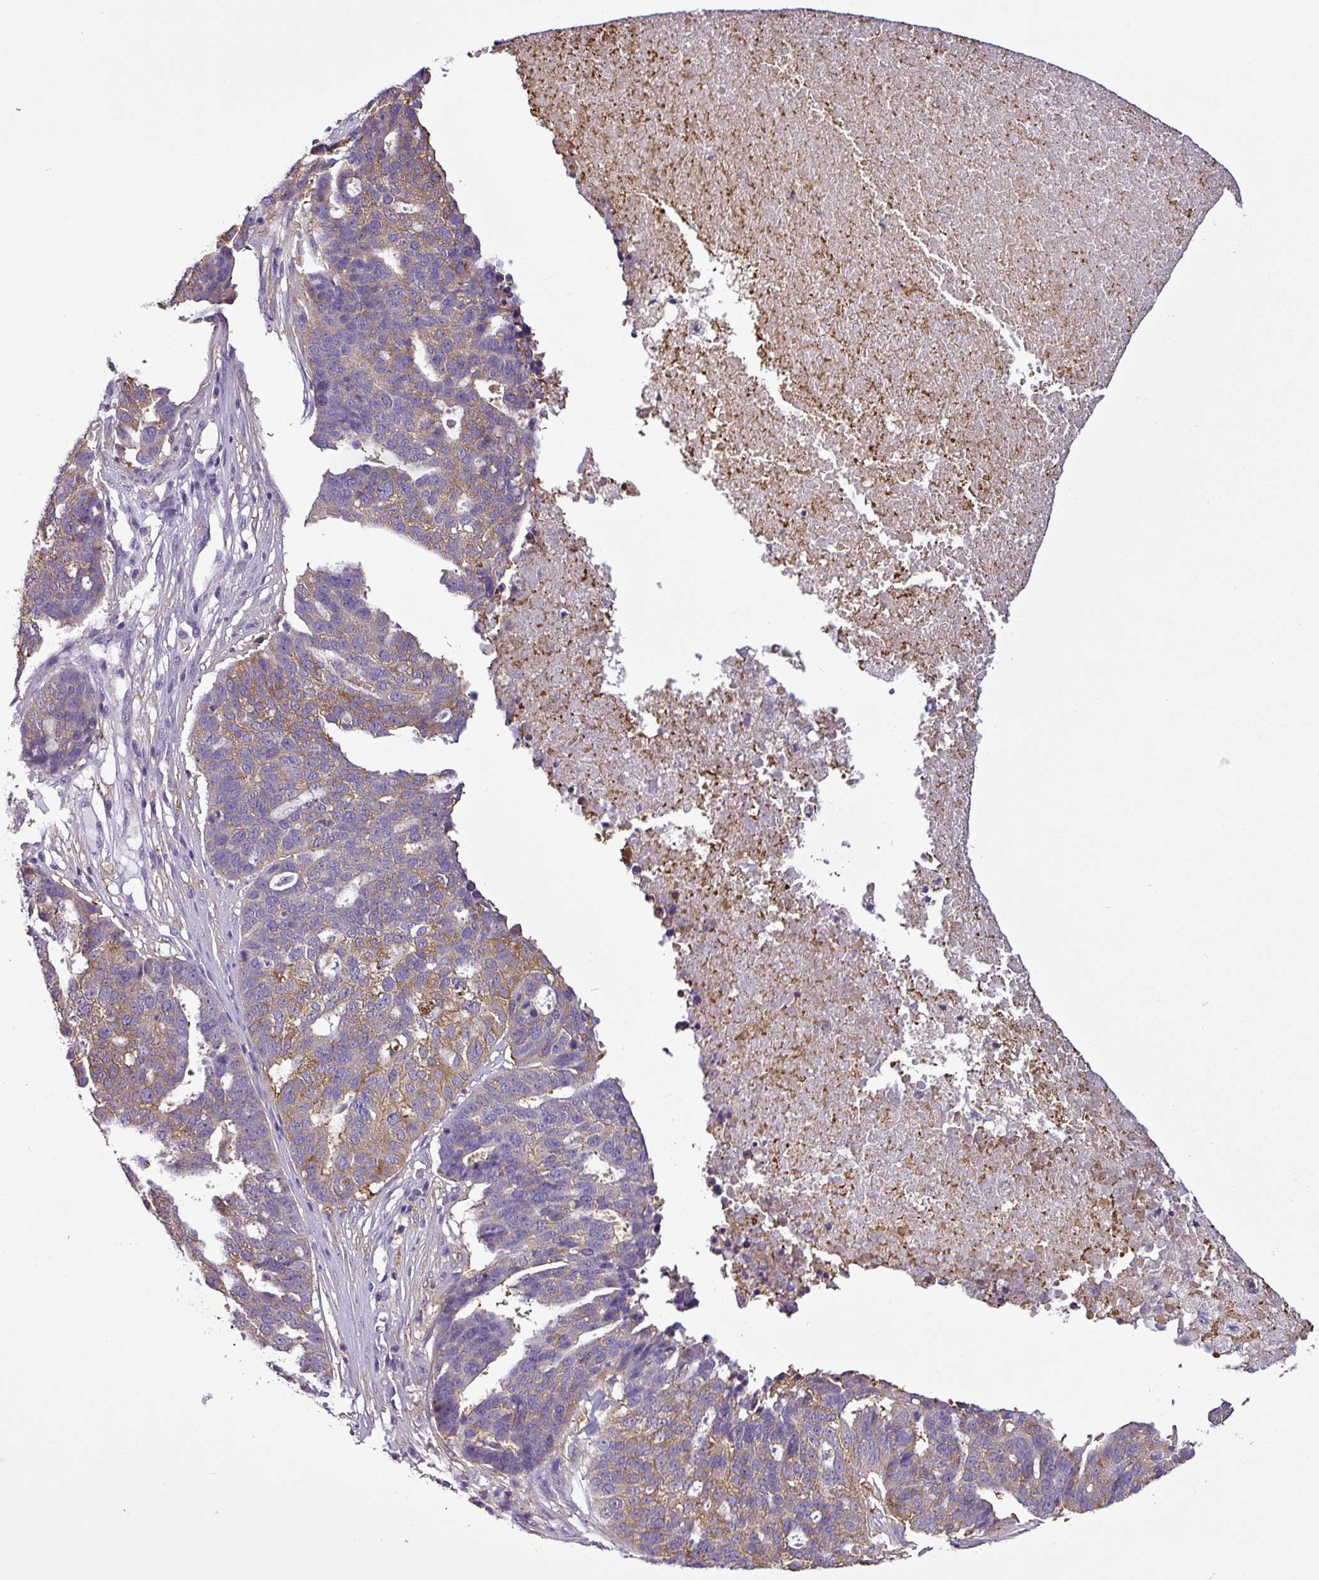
{"staining": {"intensity": "moderate", "quantity": "25%-75%", "location": "cytoplasmic/membranous"}, "tissue": "ovarian cancer", "cell_type": "Tumor cells", "image_type": "cancer", "snomed": [{"axis": "morphology", "description": "Cystadenocarcinoma, serous, NOS"}, {"axis": "topography", "description": "Ovary"}], "caption": "Immunohistochemical staining of ovarian cancer (serous cystadenocarcinoma) exhibits medium levels of moderate cytoplasmic/membranous protein staining in about 25%-75% of tumor cells.", "gene": "XNDC1N", "patient": {"sex": "female", "age": 59}}